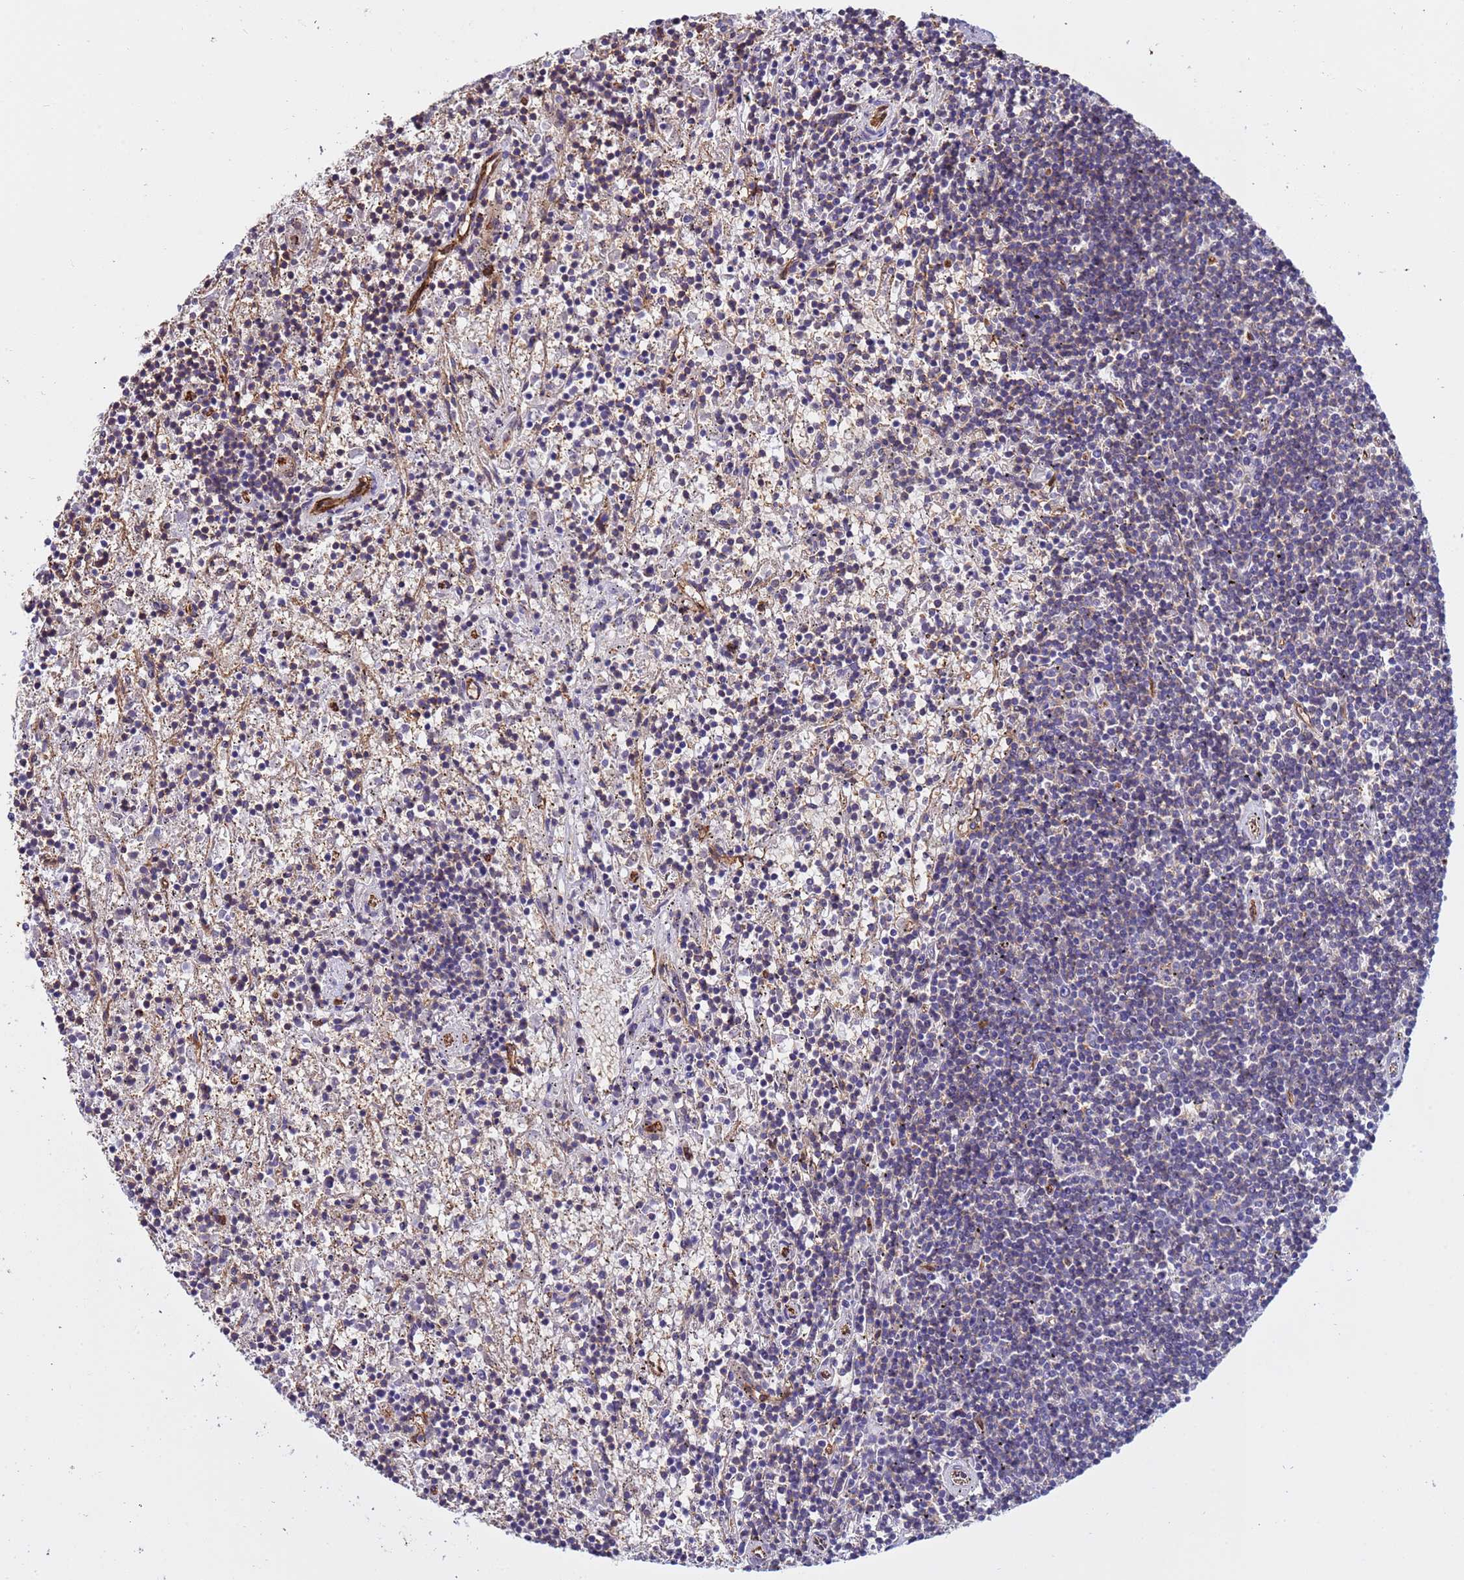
{"staining": {"intensity": "negative", "quantity": "none", "location": "none"}, "tissue": "lymphoma", "cell_type": "Tumor cells", "image_type": "cancer", "snomed": [{"axis": "morphology", "description": "Malignant lymphoma, non-Hodgkin's type, Low grade"}, {"axis": "topography", "description": "Spleen"}], "caption": "A high-resolution photomicrograph shows immunohistochemistry (IHC) staining of malignant lymphoma, non-Hodgkin's type (low-grade), which demonstrates no significant staining in tumor cells.", "gene": "ZNF248", "patient": {"sex": "male", "age": 76}}